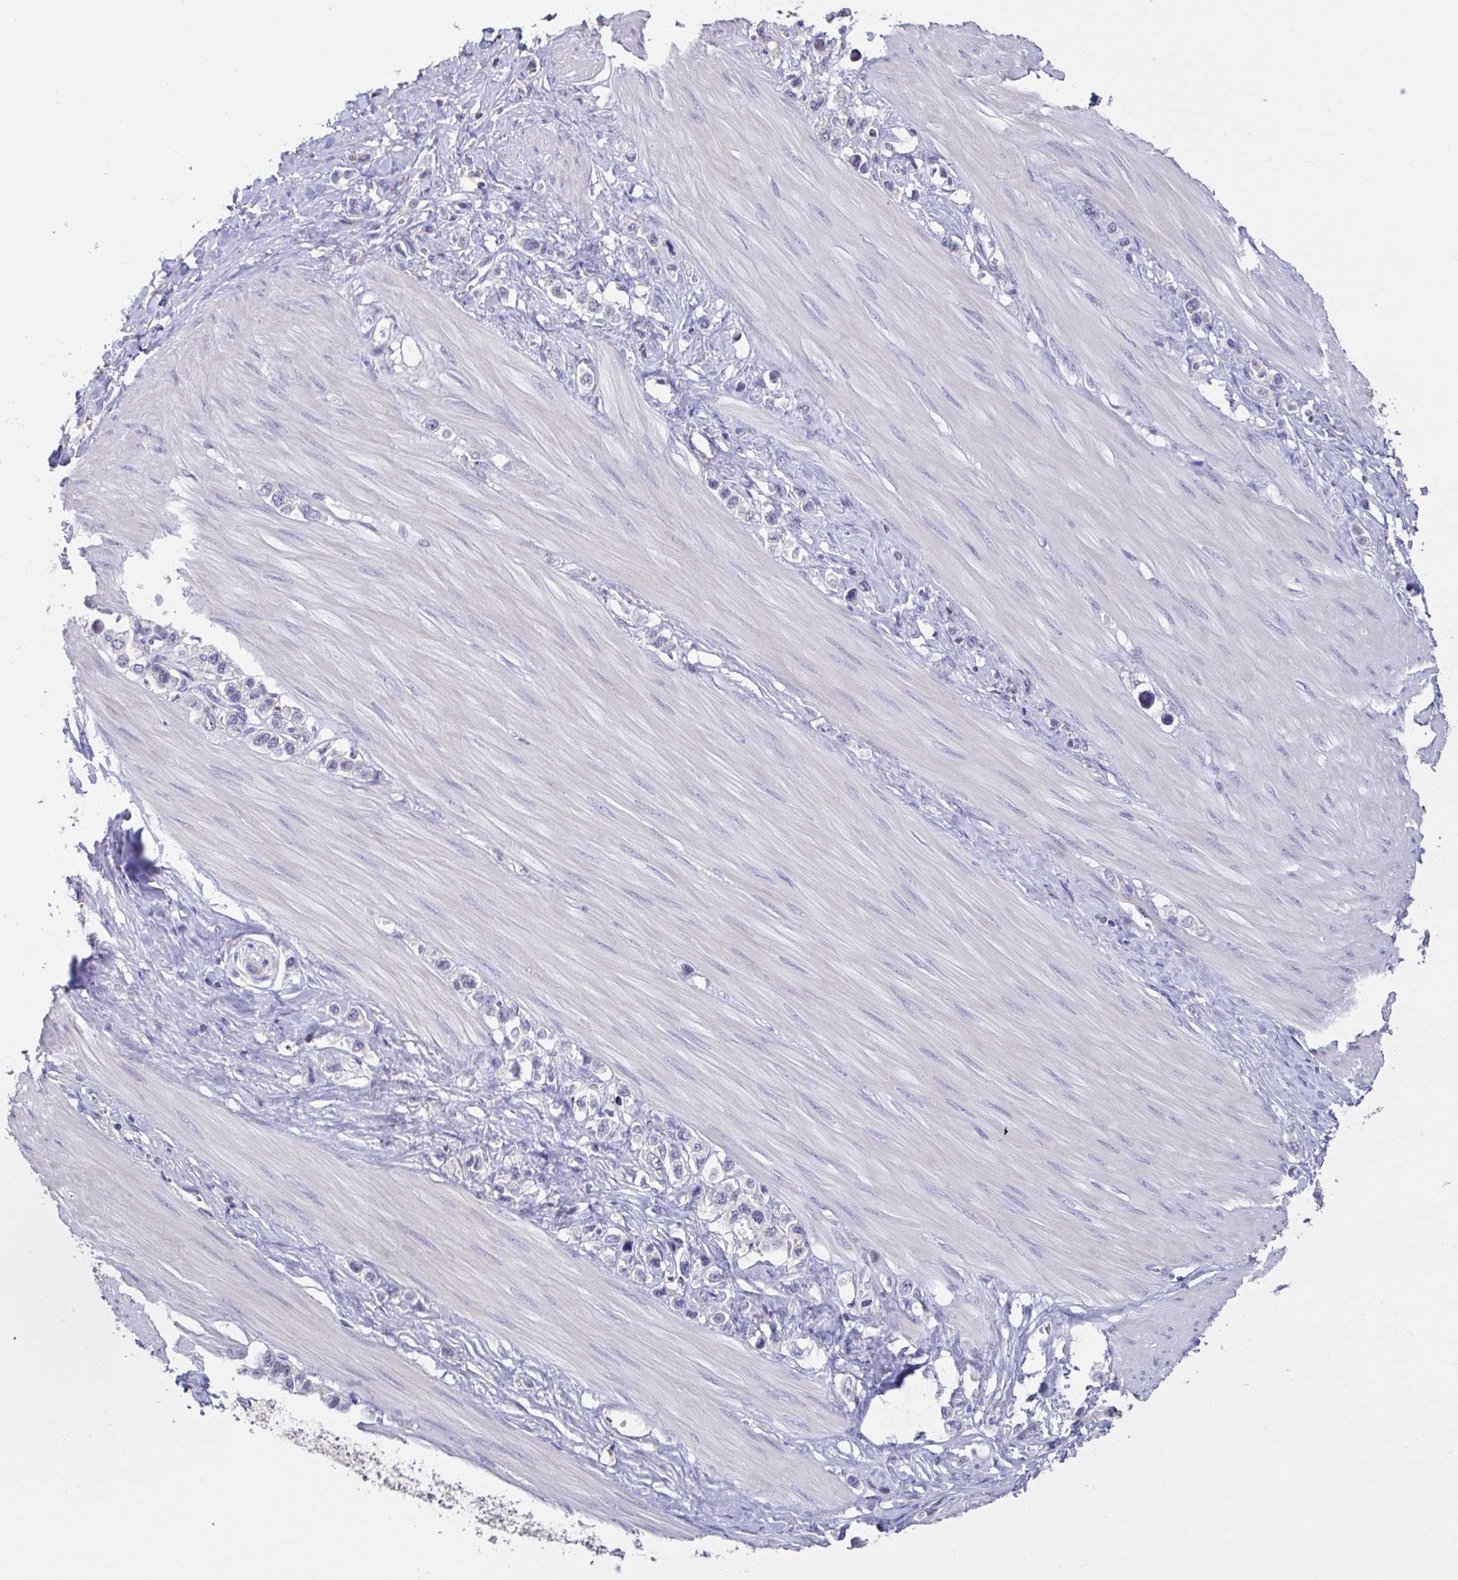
{"staining": {"intensity": "negative", "quantity": "none", "location": "none"}, "tissue": "stomach cancer", "cell_type": "Tumor cells", "image_type": "cancer", "snomed": [{"axis": "morphology", "description": "Adenocarcinoma, NOS"}, {"axis": "topography", "description": "Stomach"}], "caption": "Tumor cells are negative for brown protein staining in stomach cancer.", "gene": "DDX39A", "patient": {"sex": "female", "age": 65}}